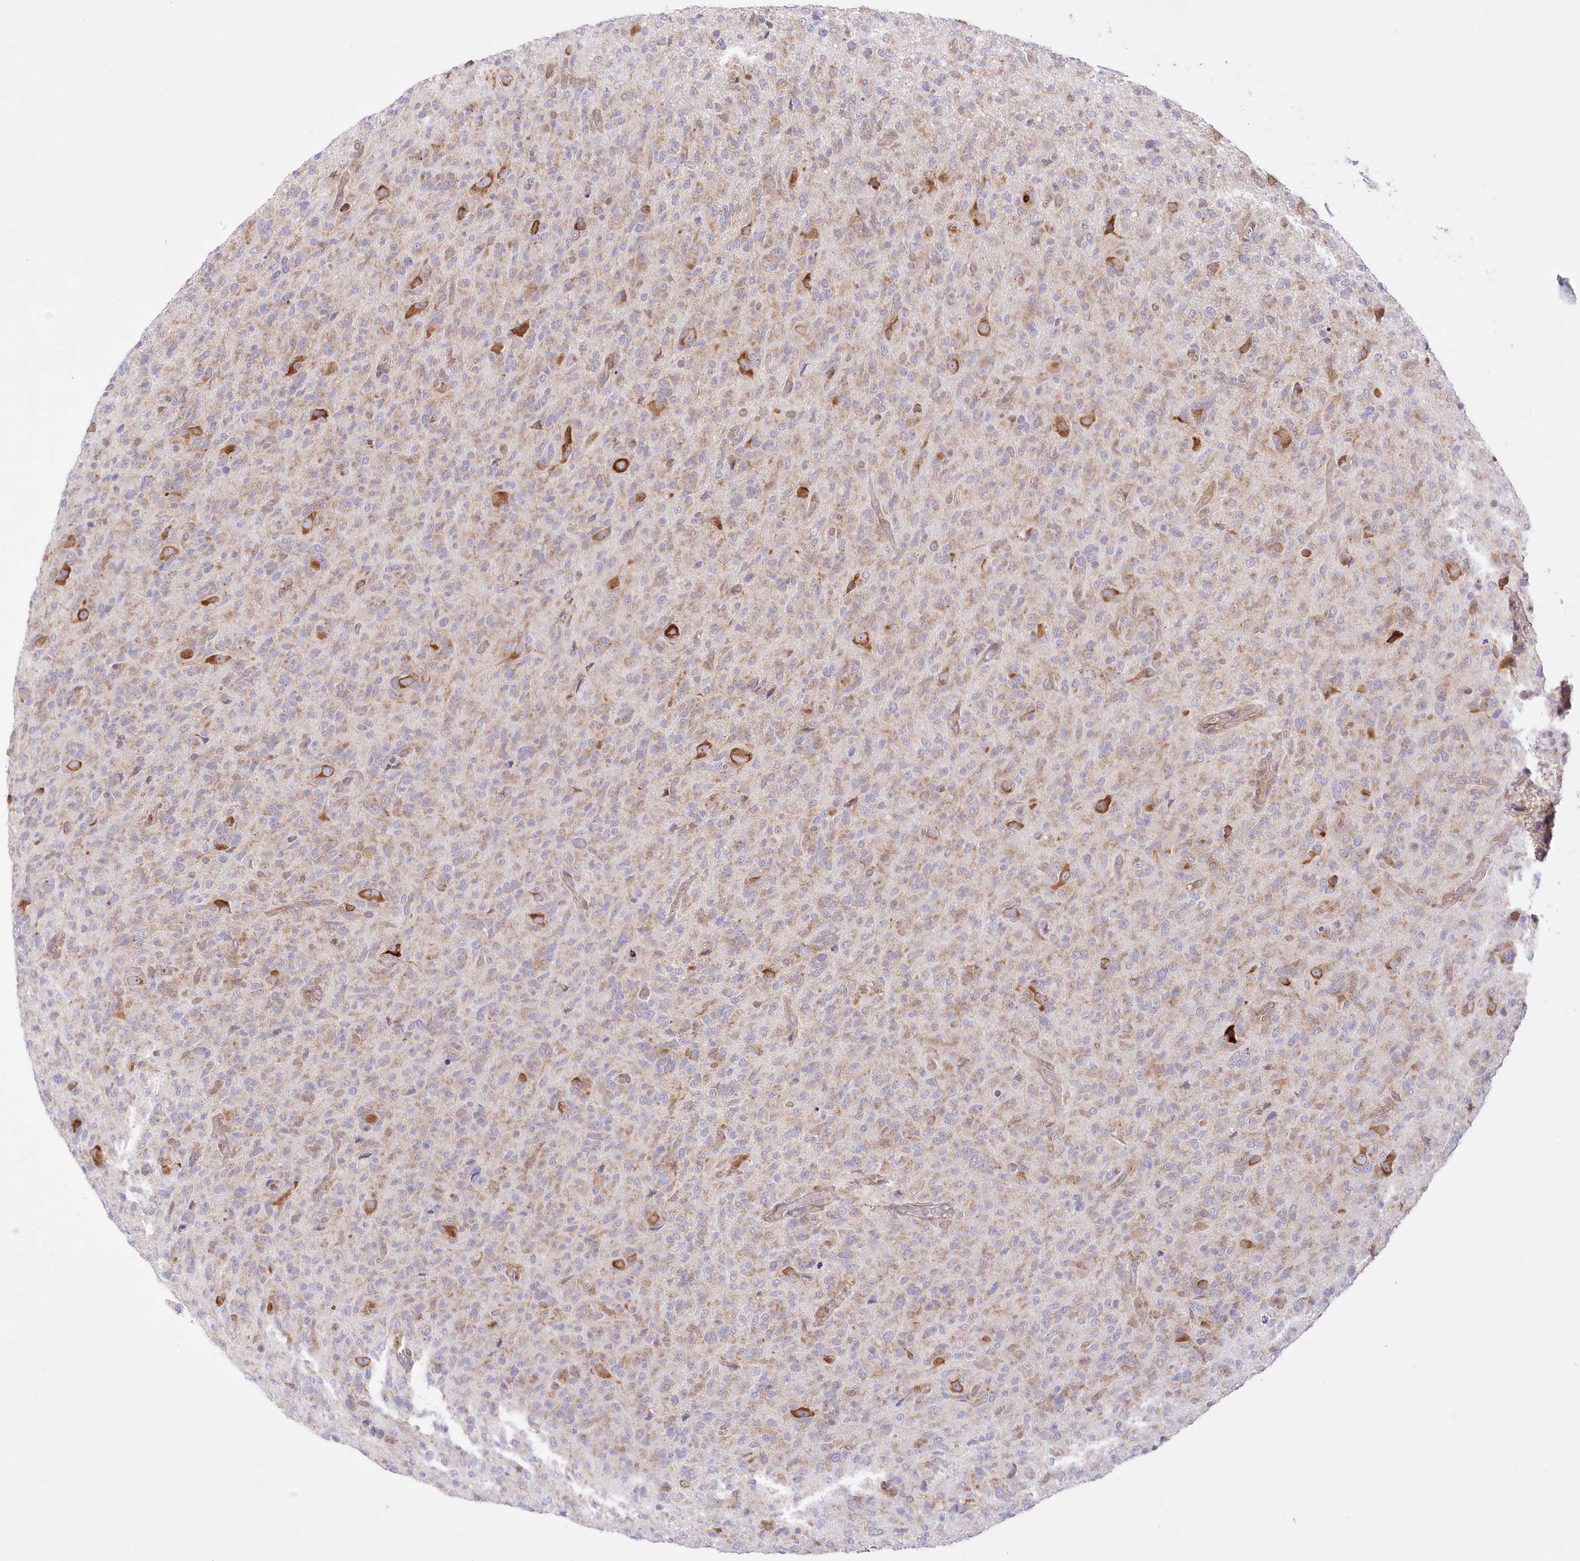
{"staining": {"intensity": "moderate", "quantity": "<25%", "location": "cytoplasmic/membranous"}, "tissue": "glioma", "cell_type": "Tumor cells", "image_type": "cancer", "snomed": [{"axis": "morphology", "description": "Glioma, malignant, High grade"}, {"axis": "topography", "description": "Brain"}], "caption": "Immunohistochemistry of malignant glioma (high-grade) exhibits low levels of moderate cytoplasmic/membranous positivity in about <25% of tumor cells.", "gene": "RNPEP", "patient": {"sex": "female", "age": 57}}